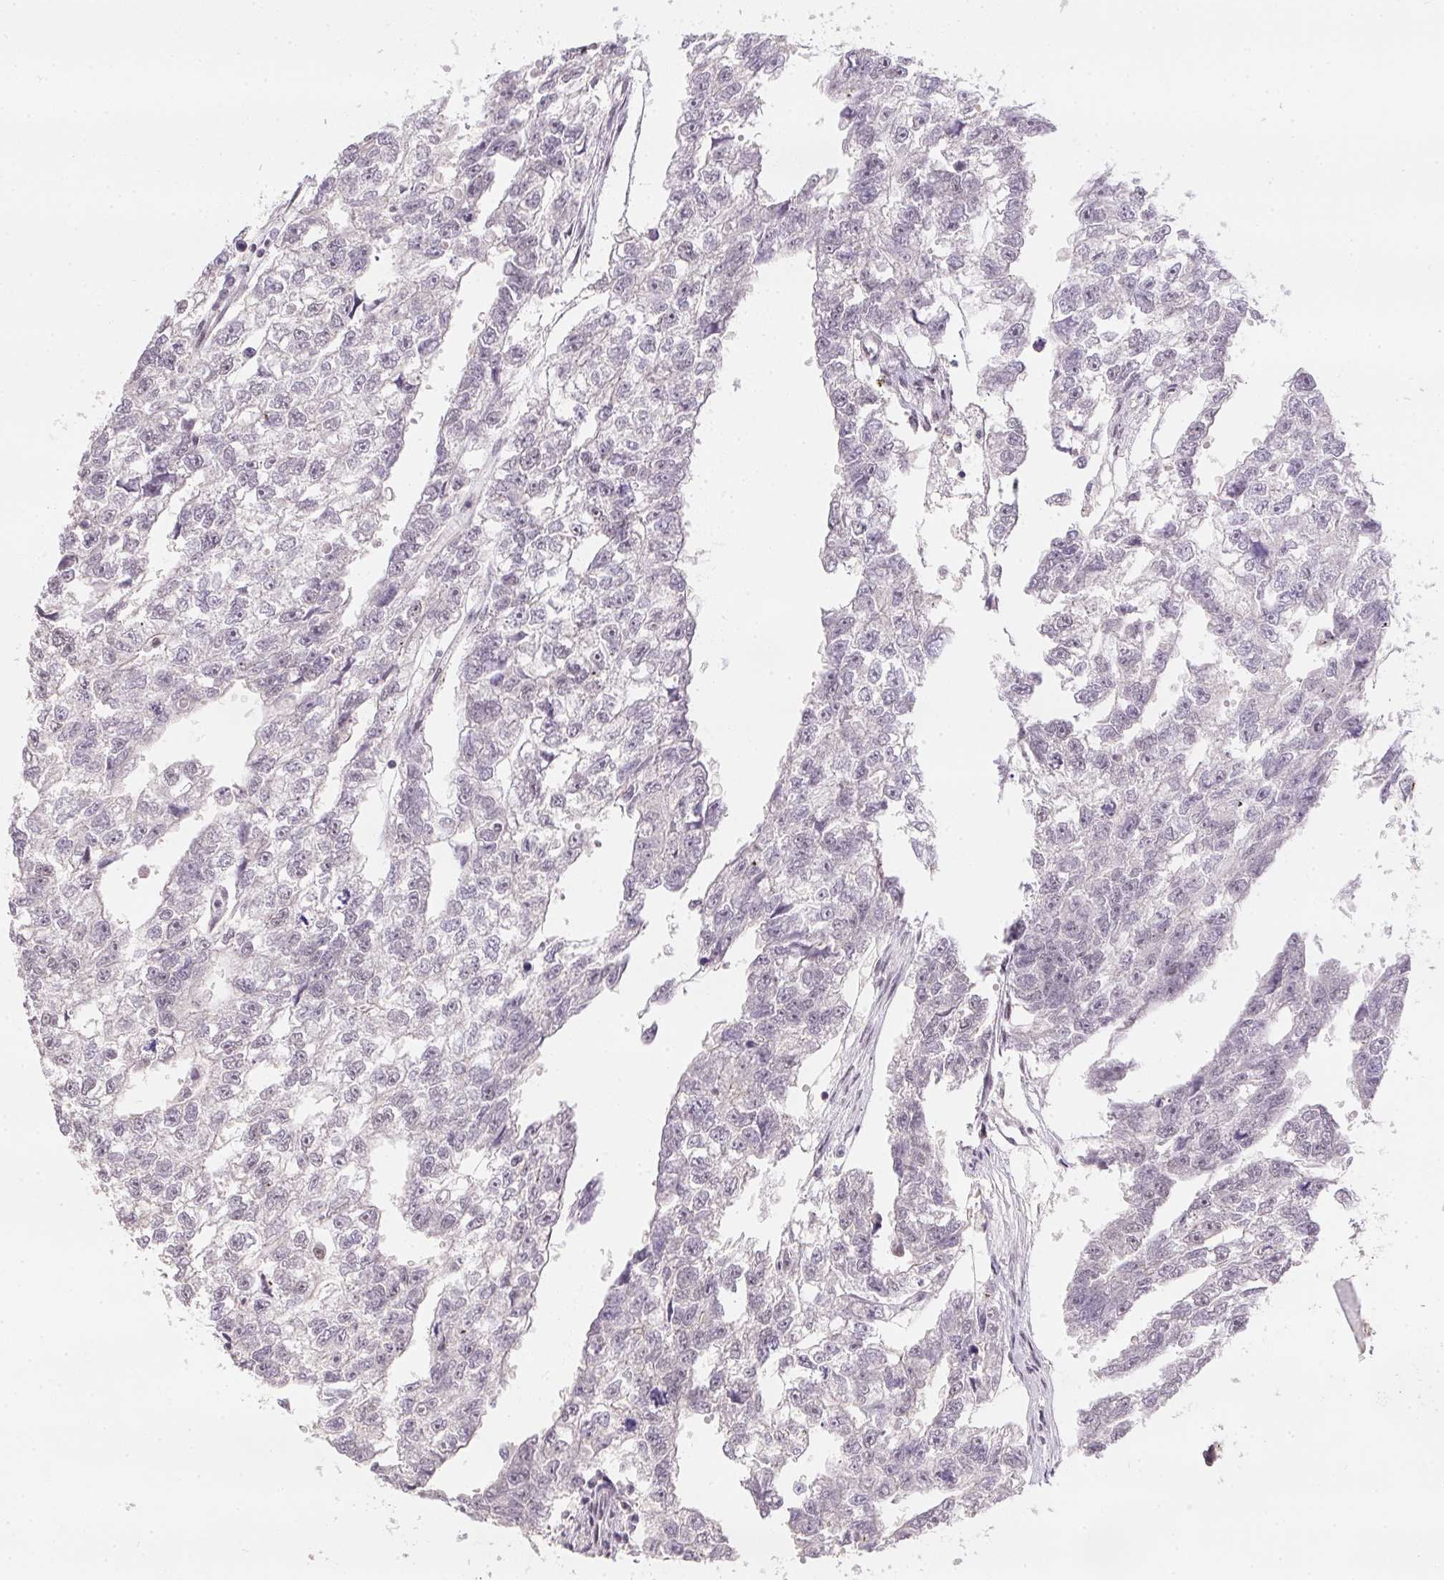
{"staining": {"intensity": "negative", "quantity": "none", "location": "none"}, "tissue": "testis cancer", "cell_type": "Tumor cells", "image_type": "cancer", "snomed": [{"axis": "morphology", "description": "Carcinoma, Embryonal, NOS"}, {"axis": "morphology", "description": "Teratoma, malignant, NOS"}, {"axis": "topography", "description": "Testis"}], "caption": "Tumor cells show no significant protein positivity in testis teratoma (malignant). (DAB immunohistochemistry with hematoxylin counter stain).", "gene": "KDM4D", "patient": {"sex": "male", "age": 44}}